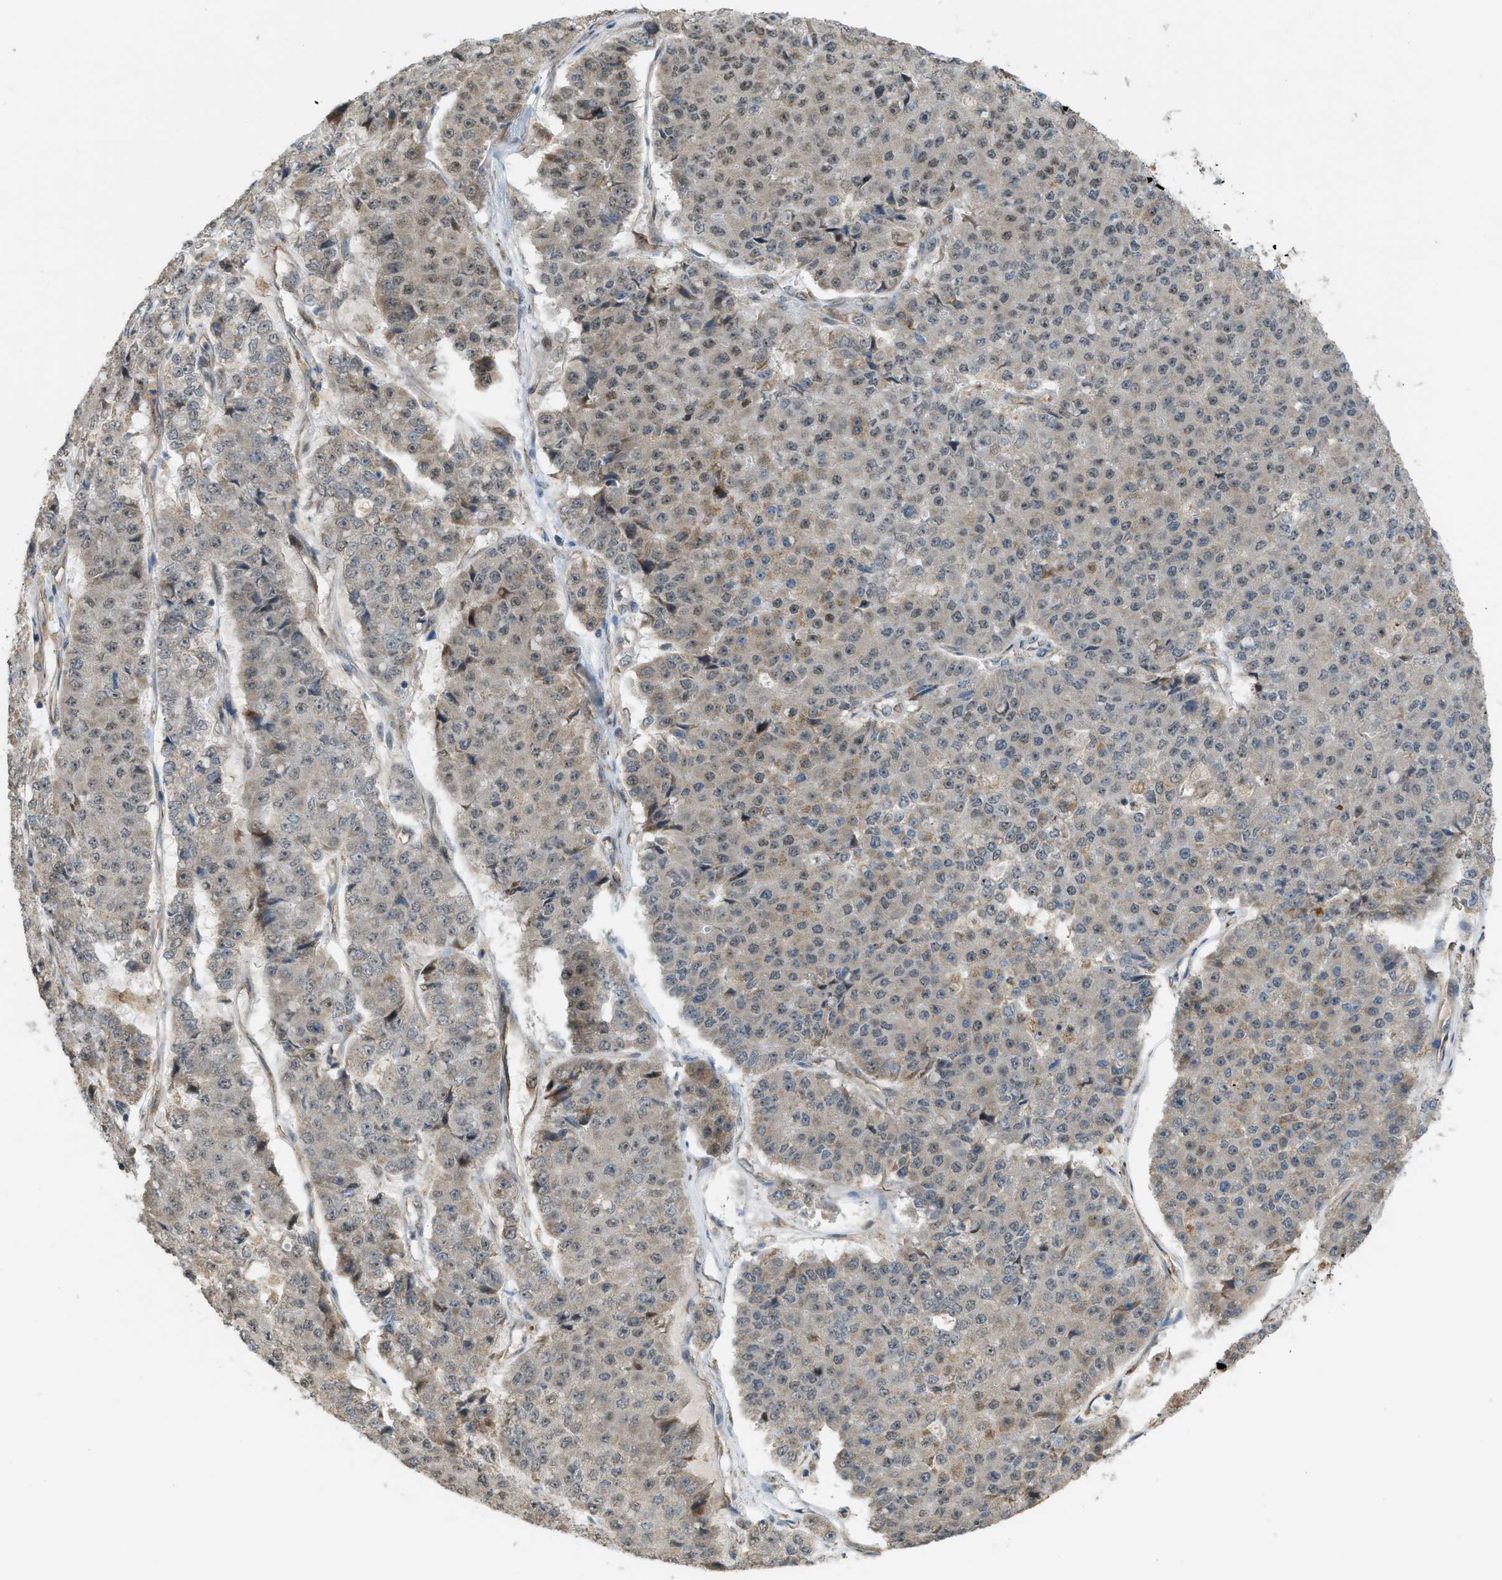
{"staining": {"intensity": "moderate", "quantity": ">75%", "location": "nuclear"}, "tissue": "pancreatic cancer", "cell_type": "Tumor cells", "image_type": "cancer", "snomed": [{"axis": "morphology", "description": "Adenocarcinoma, NOS"}, {"axis": "topography", "description": "Pancreas"}], "caption": "Protein analysis of adenocarcinoma (pancreatic) tissue exhibits moderate nuclear staining in about >75% of tumor cells.", "gene": "CCDC186", "patient": {"sex": "male", "age": 50}}